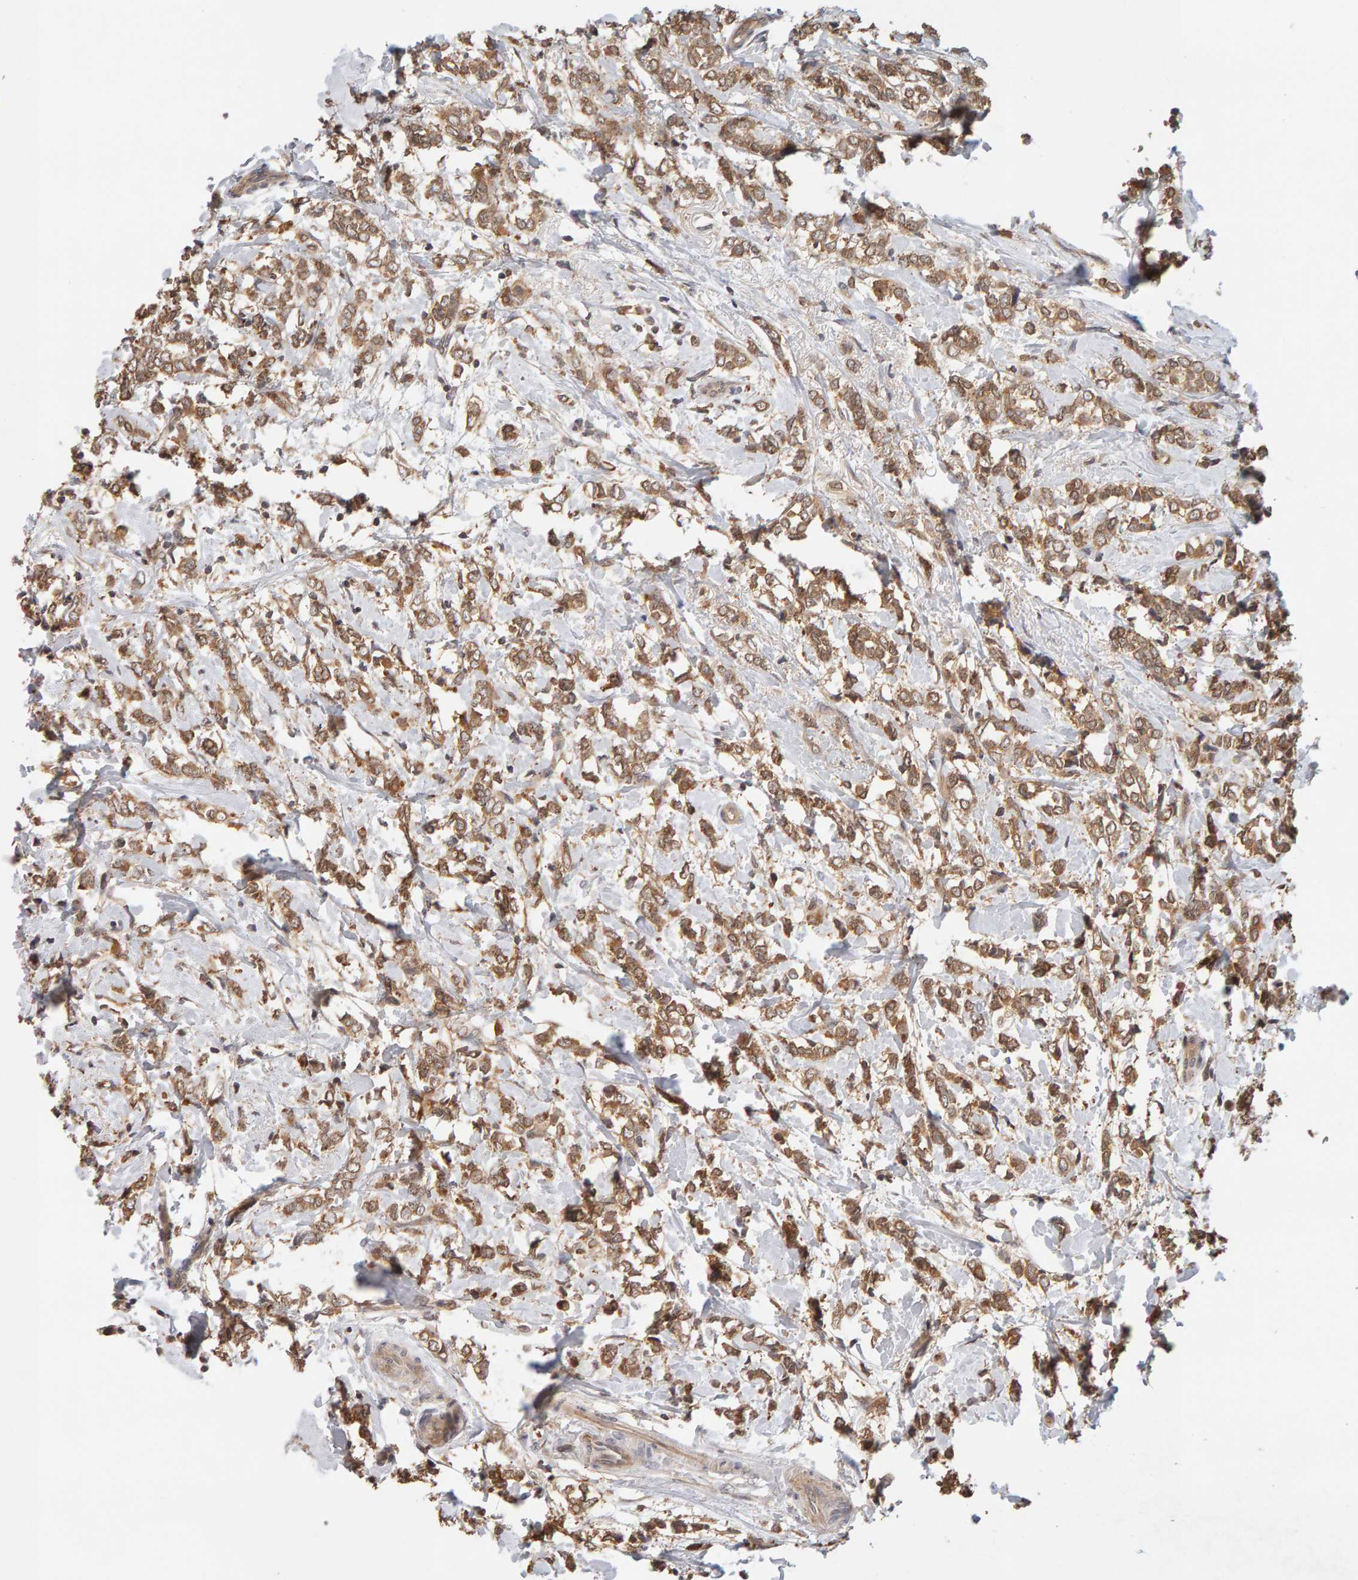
{"staining": {"intensity": "moderate", "quantity": ">75%", "location": "cytoplasmic/membranous"}, "tissue": "breast cancer", "cell_type": "Tumor cells", "image_type": "cancer", "snomed": [{"axis": "morphology", "description": "Normal tissue, NOS"}, {"axis": "morphology", "description": "Lobular carcinoma"}, {"axis": "topography", "description": "Breast"}], "caption": "The micrograph exhibits immunohistochemical staining of breast lobular carcinoma. There is moderate cytoplasmic/membranous expression is present in about >75% of tumor cells.", "gene": "DNAJC7", "patient": {"sex": "female", "age": 47}}